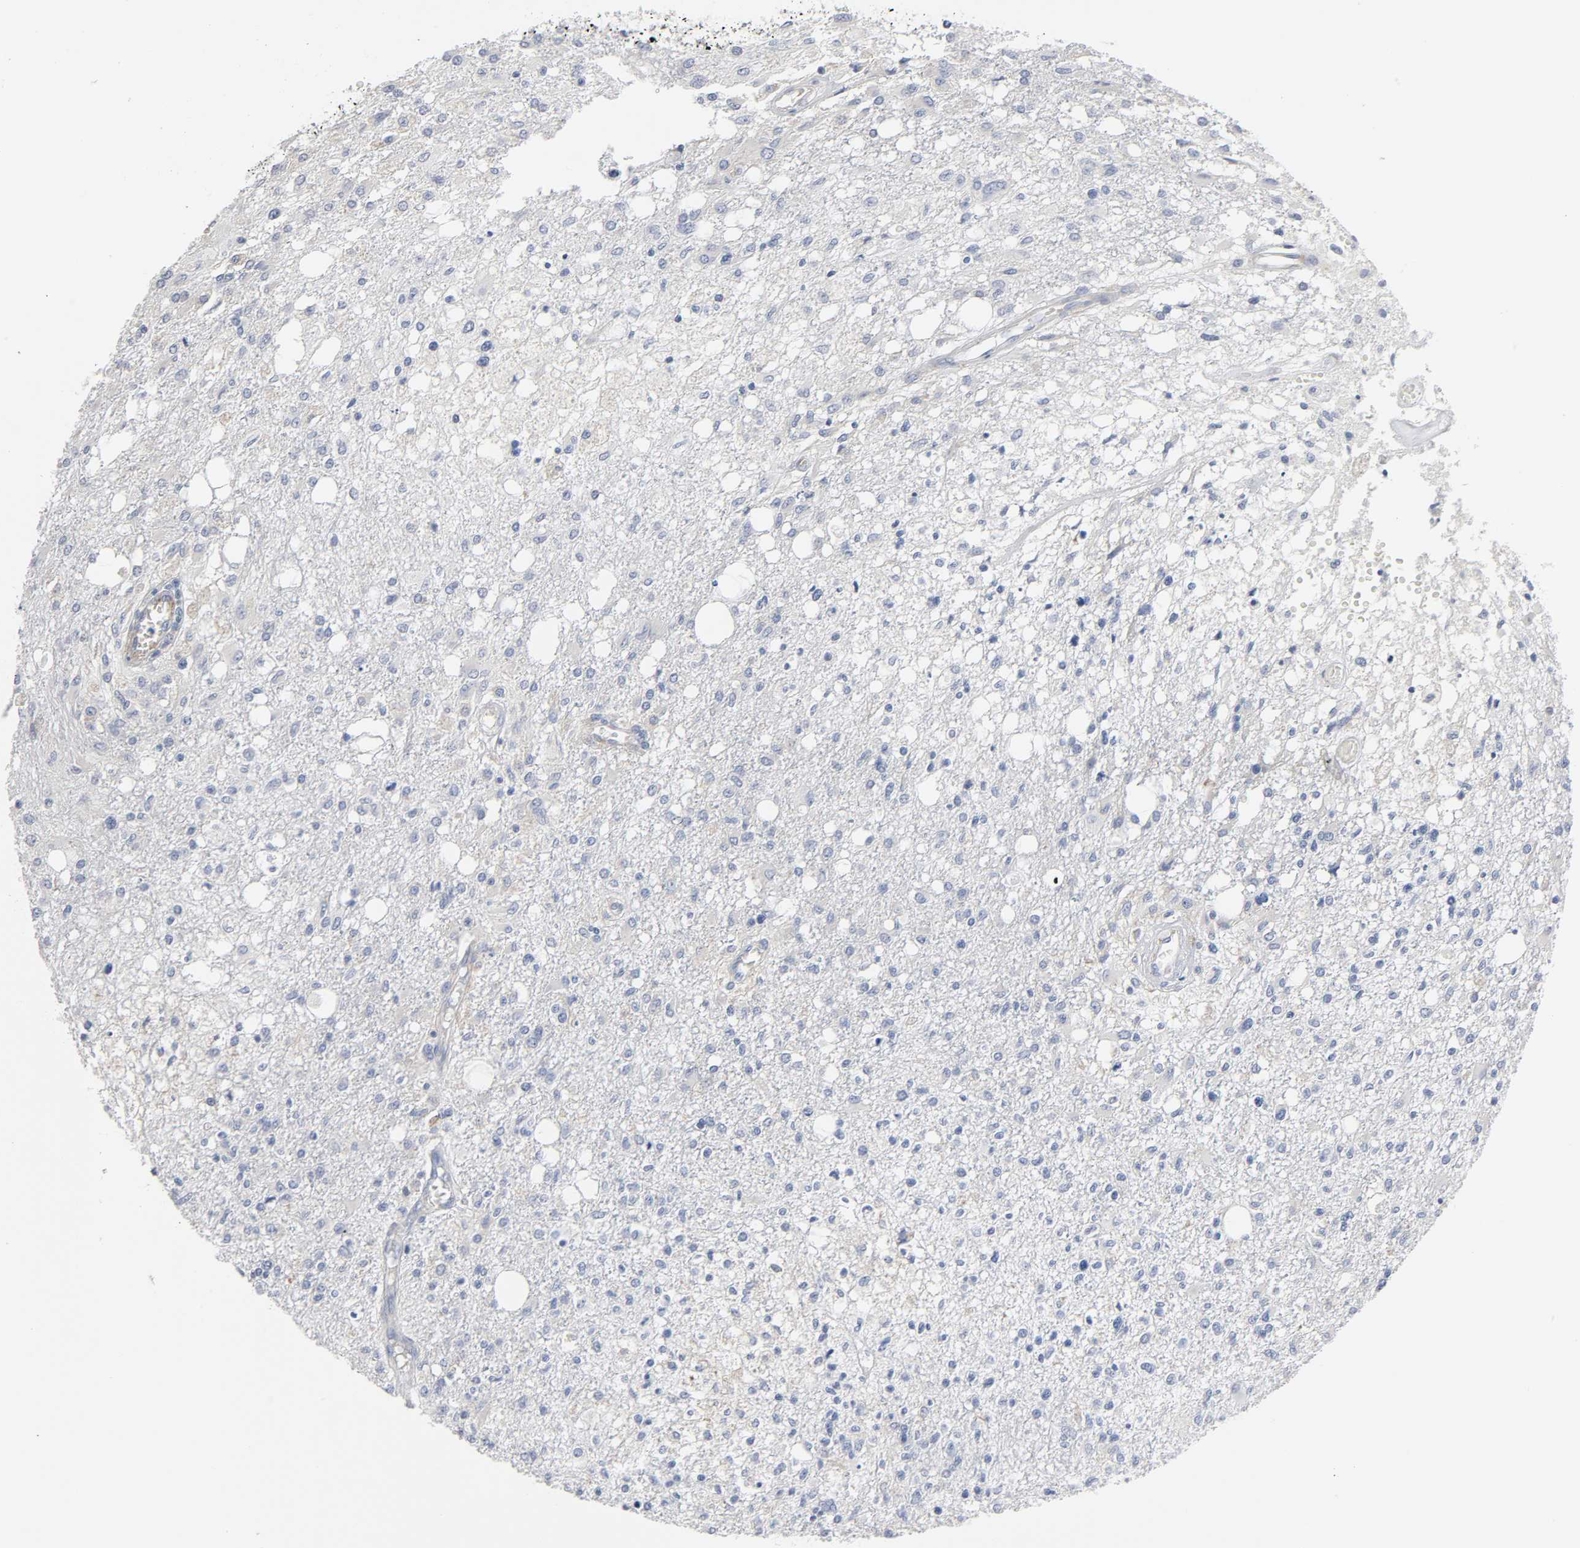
{"staining": {"intensity": "negative", "quantity": "none", "location": "none"}, "tissue": "glioma", "cell_type": "Tumor cells", "image_type": "cancer", "snomed": [{"axis": "morphology", "description": "Glioma, malignant, High grade"}, {"axis": "topography", "description": "Cerebral cortex"}], "caption": "Histopathology image shows no significant protein expression in tumor cells of malignant high-grade glioma.", "gene": "REL", "patient": {"sex": "male", "age": 76}}